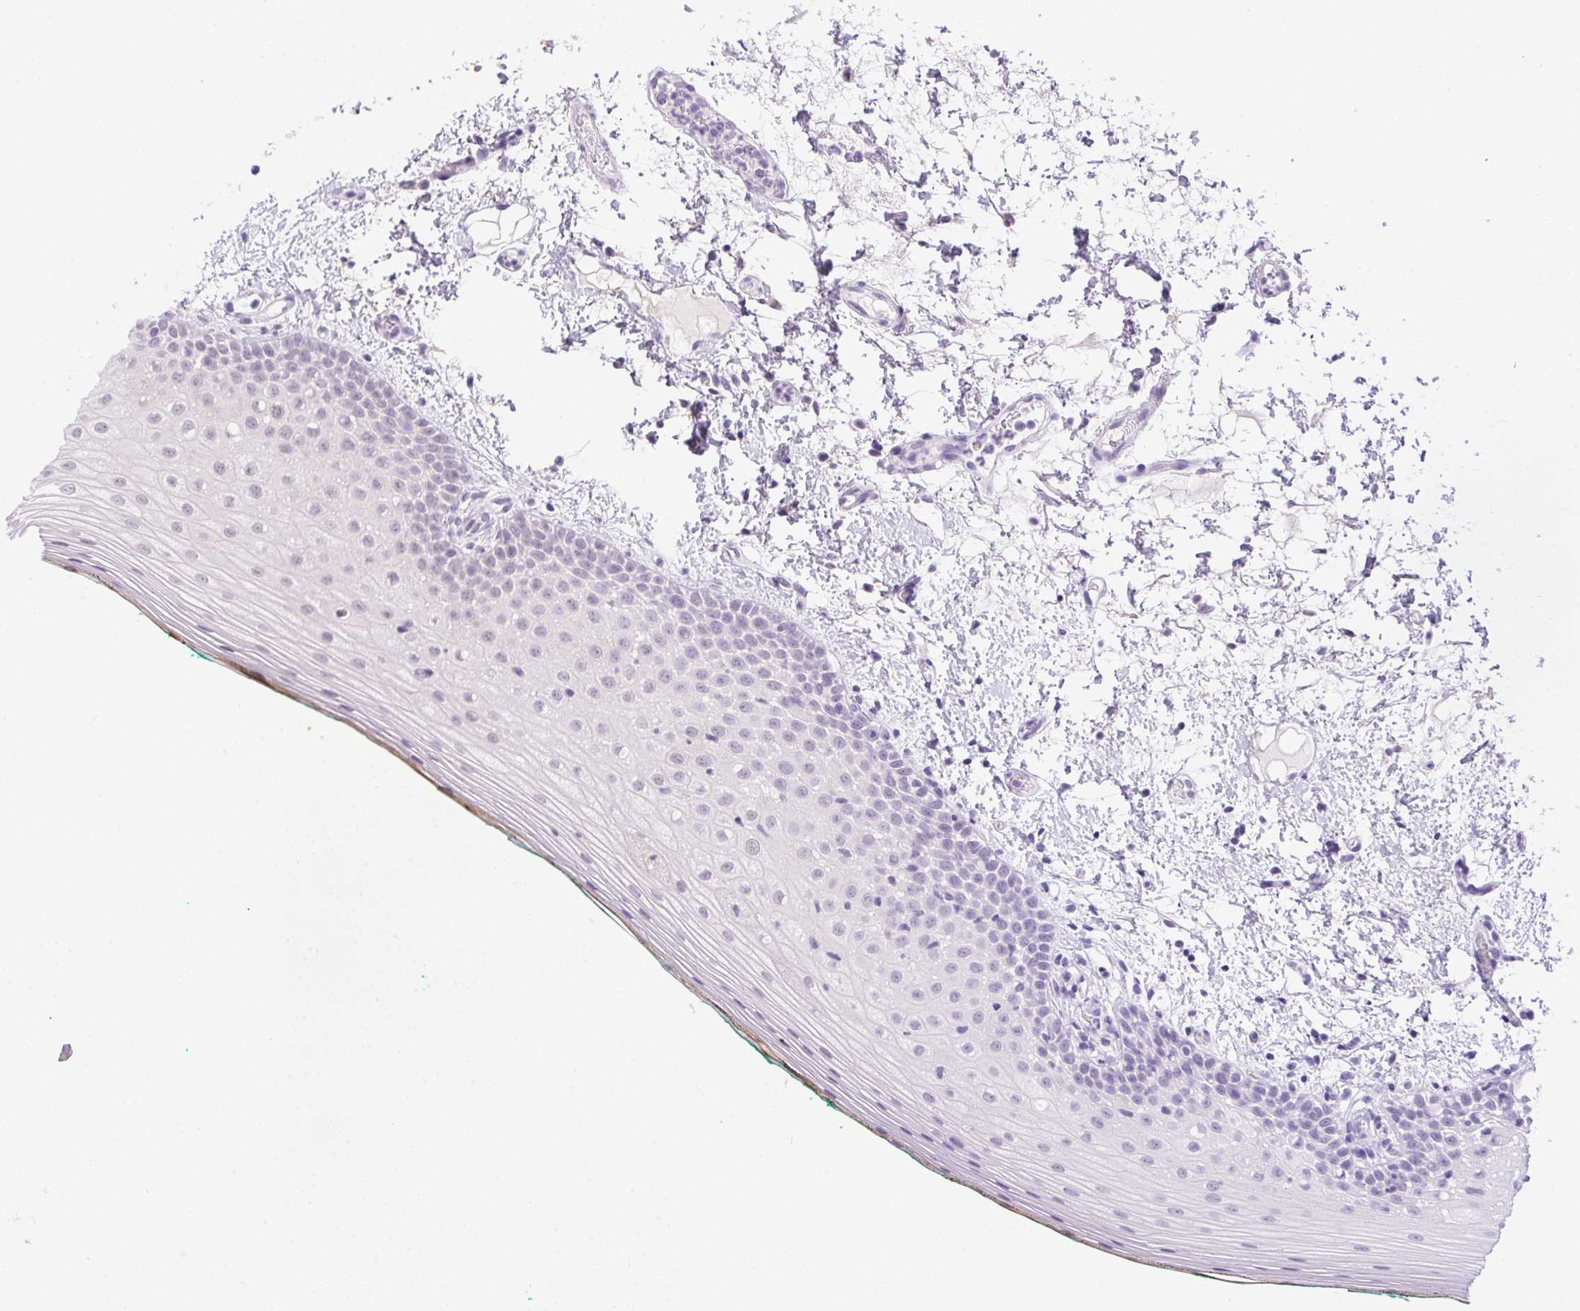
{"staining": {"intensity": "negative", "quantity": "none", "location": "none"}, "tissue": "oral mucosa", "cell_type": "Squamous epithelial cells", "image_type": "normal", "snomed": [{"axis": "morphology", "description": "Normal tissue, NOS"}, {"axis": "topography", "description": "Oral tissue"}], "caption": "Immunohistochemical staining of unremarkable oral mucosa demonstrates no significant expression in squamous epithelial cells.", "gene": "LRRTM1", "patient": {"sex": "female", "age": 83}}